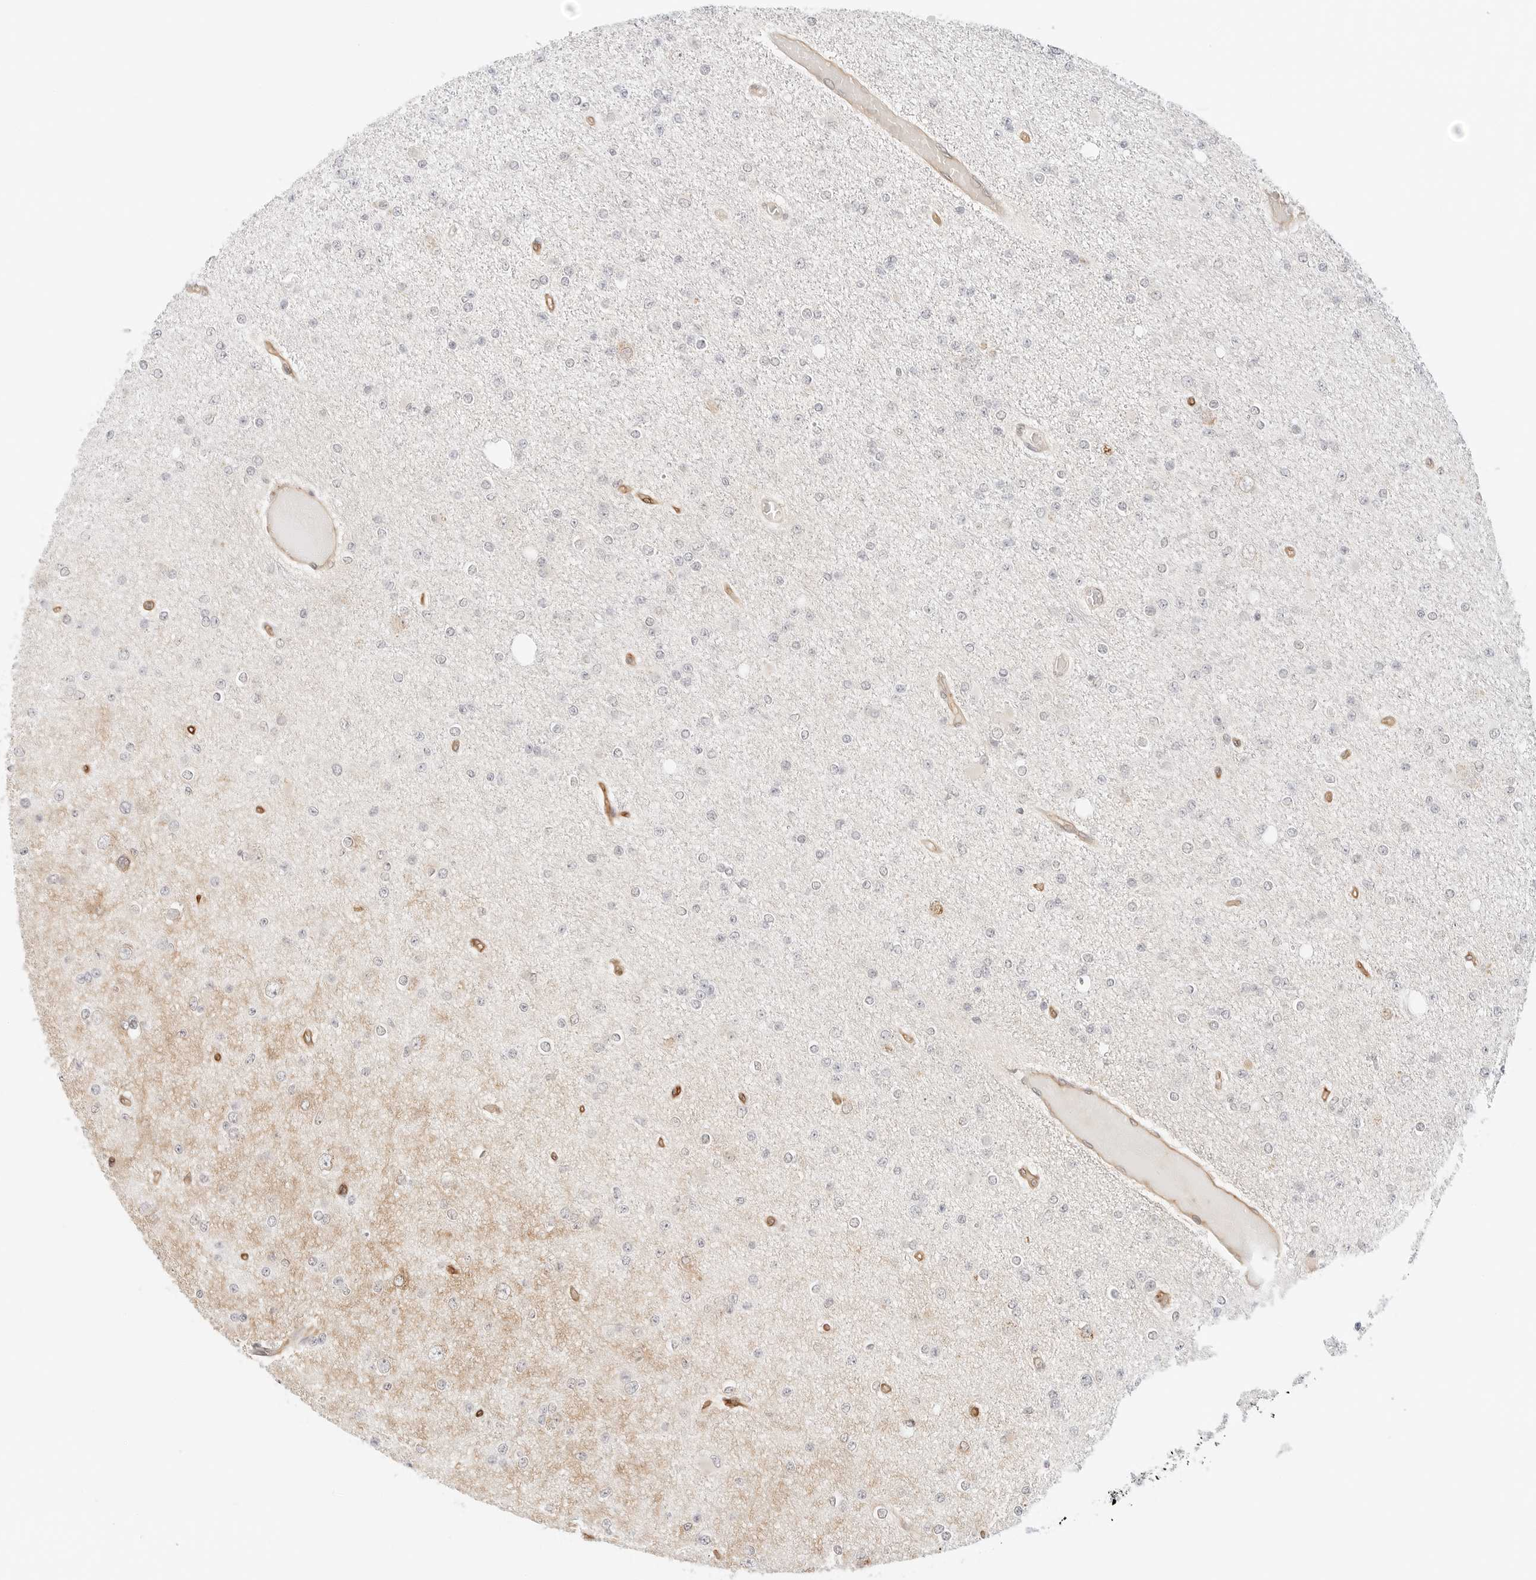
{"staining": {"intensity": "negative", "quantity": "none", "location": "none"}, "tissue": "glioma", "cell_type": "Tumor cells", "image_type": "cancer", "snomed": [{"axis": "morphology", "description": "Glioma, malignant, Low grade"}, {"axis": "topography", "description": "Brain"}], "caption": "This is an IHC micrograph of human malignant low-grade glioma. There is no staining in tumor cells.", "gene": "ERO1B", "patient": {"sex": "female", "age": 22}}